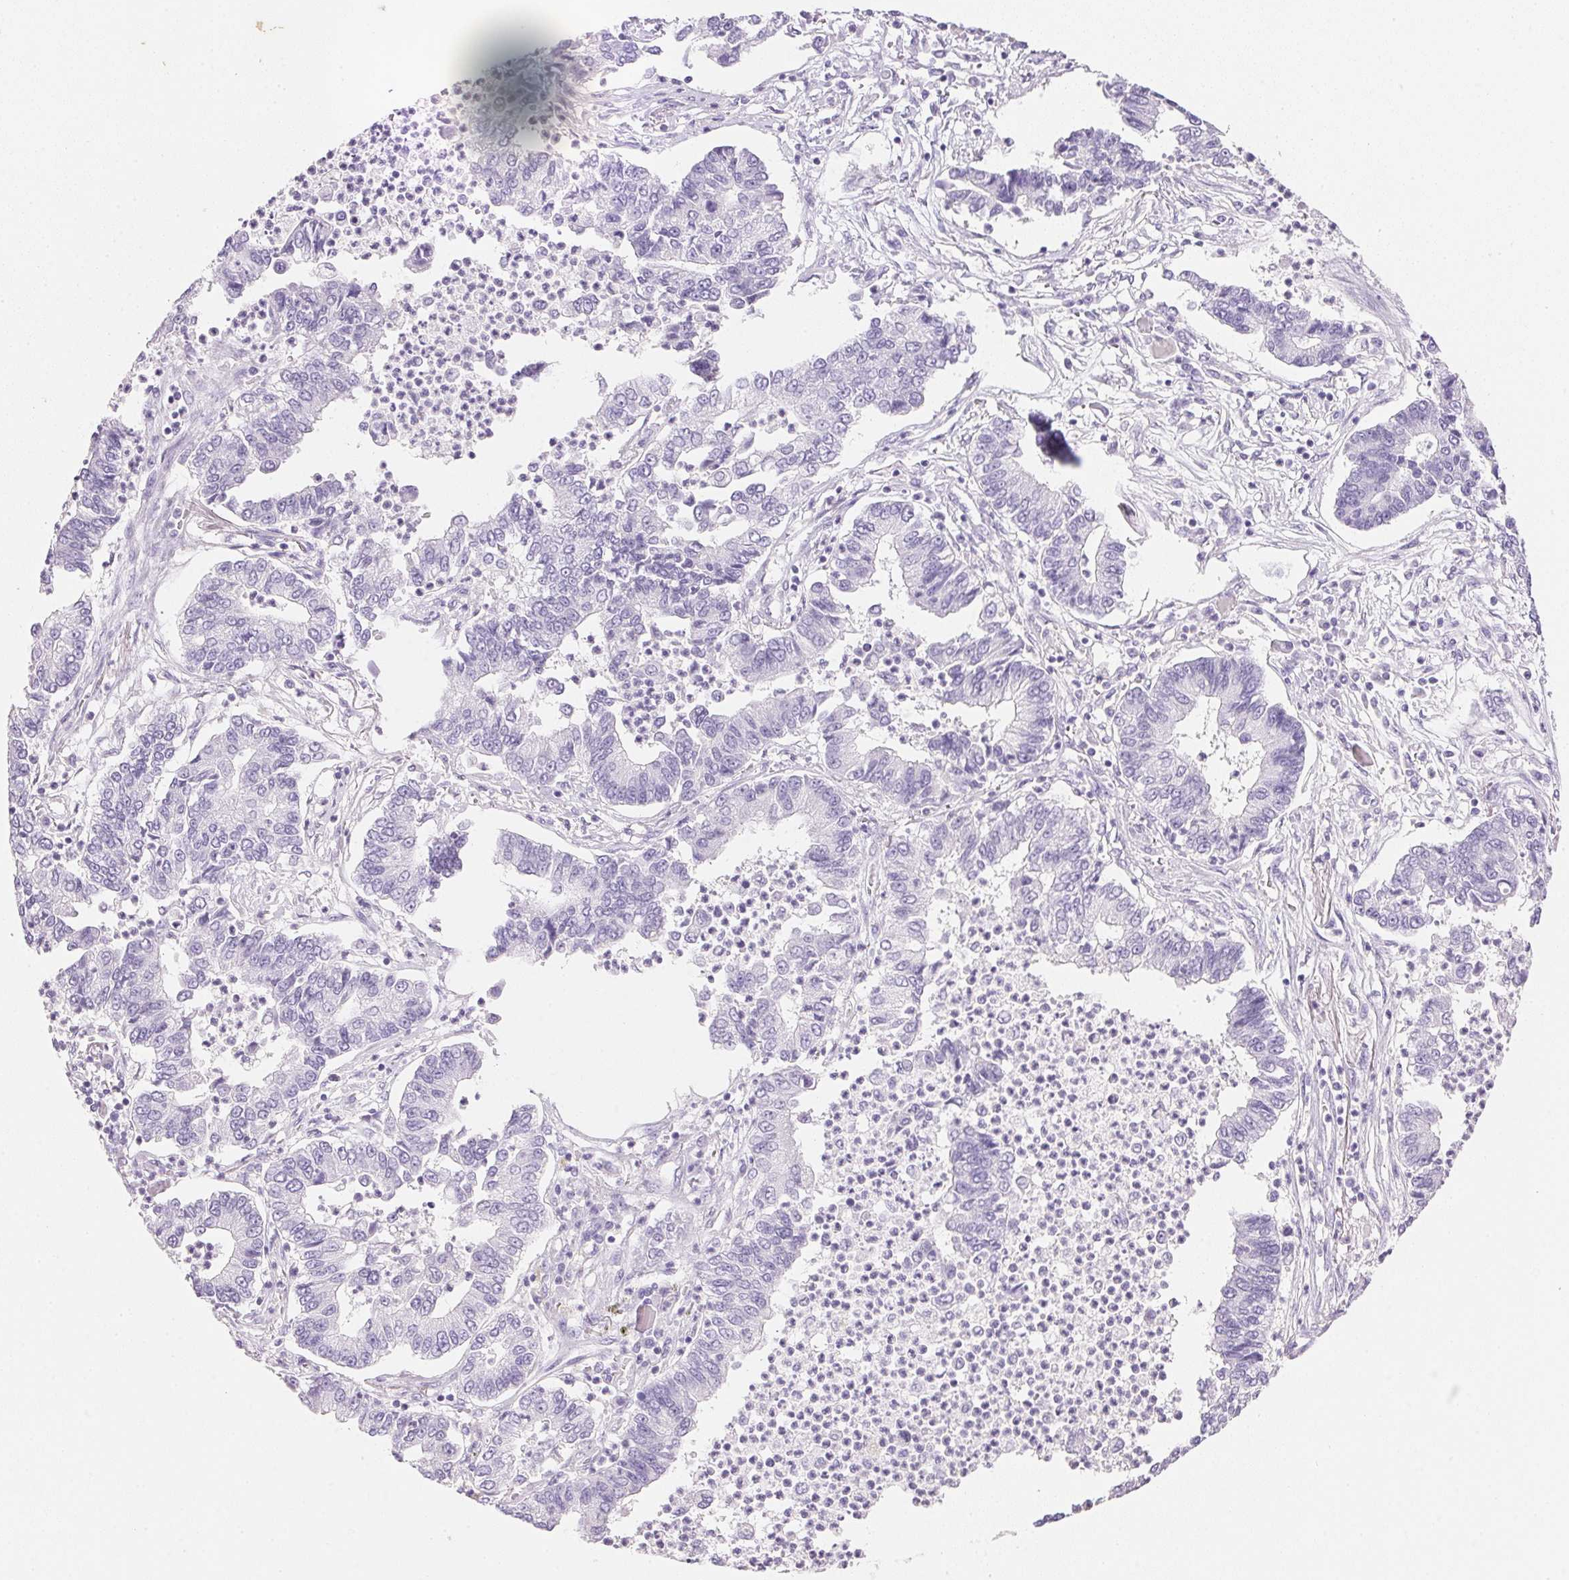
{"staining": {"intensity": "negative", "quantity": "none", "location": "none"}, "tissue": "lung cancer", "cell_type": "Tumor cells", "image_type": "cancer", "snomed": [{"axis": "morphology", "description": "Adenocarcinoma, NOS"}, {"axis": "topography", "description": "Lung"}], "caption": "Immunohistochemistry of human adenocarcinoma (lung) demonstrates no staining in tumor cells.", "gene": "KCNE2", "patient": {"sex": "female", "age": 57}}